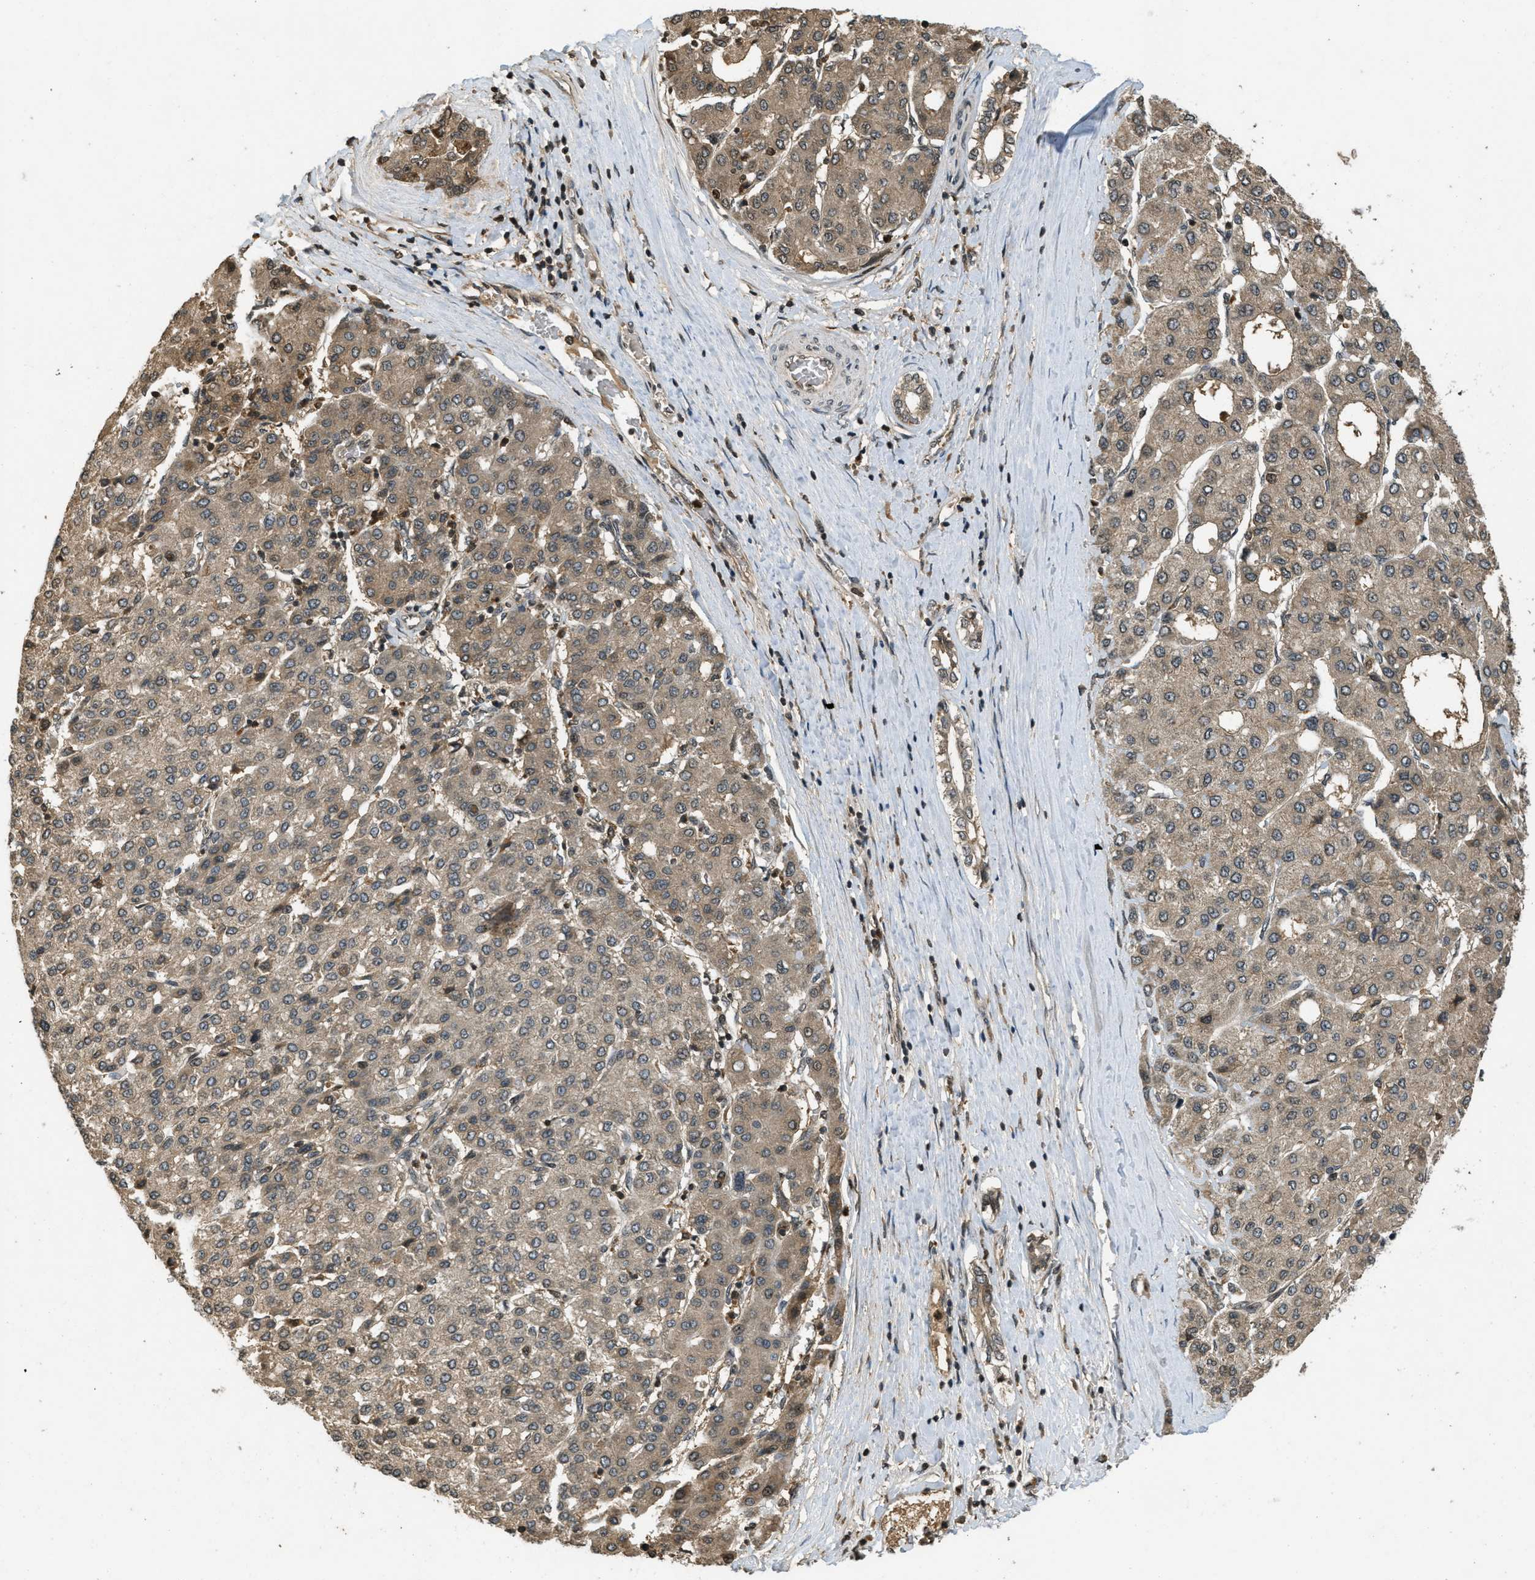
{"staining": {"intensity": "moderate", "quantity": ">75%", "location": "cytoplasmic/membranous"}, "tissue": "liver cancer", "cell_type": "Tumor cells", "image_type": "cancer", "snomed": [{"axis": "morphology", "description": "Carcinoma, Hepatocellular, NOS"}, {"axis": "topography", "description": "Liver"}], "caption": "This photomicrograph exhibits immunohistochemistry staining of human liver hepatocellular carcinoma, with medium moderate cytoplasmic/membranous positivity in approximately >75% of tumor cells.", "gene": "ATG7", "patient": {"sex": "male", "age": 65}}